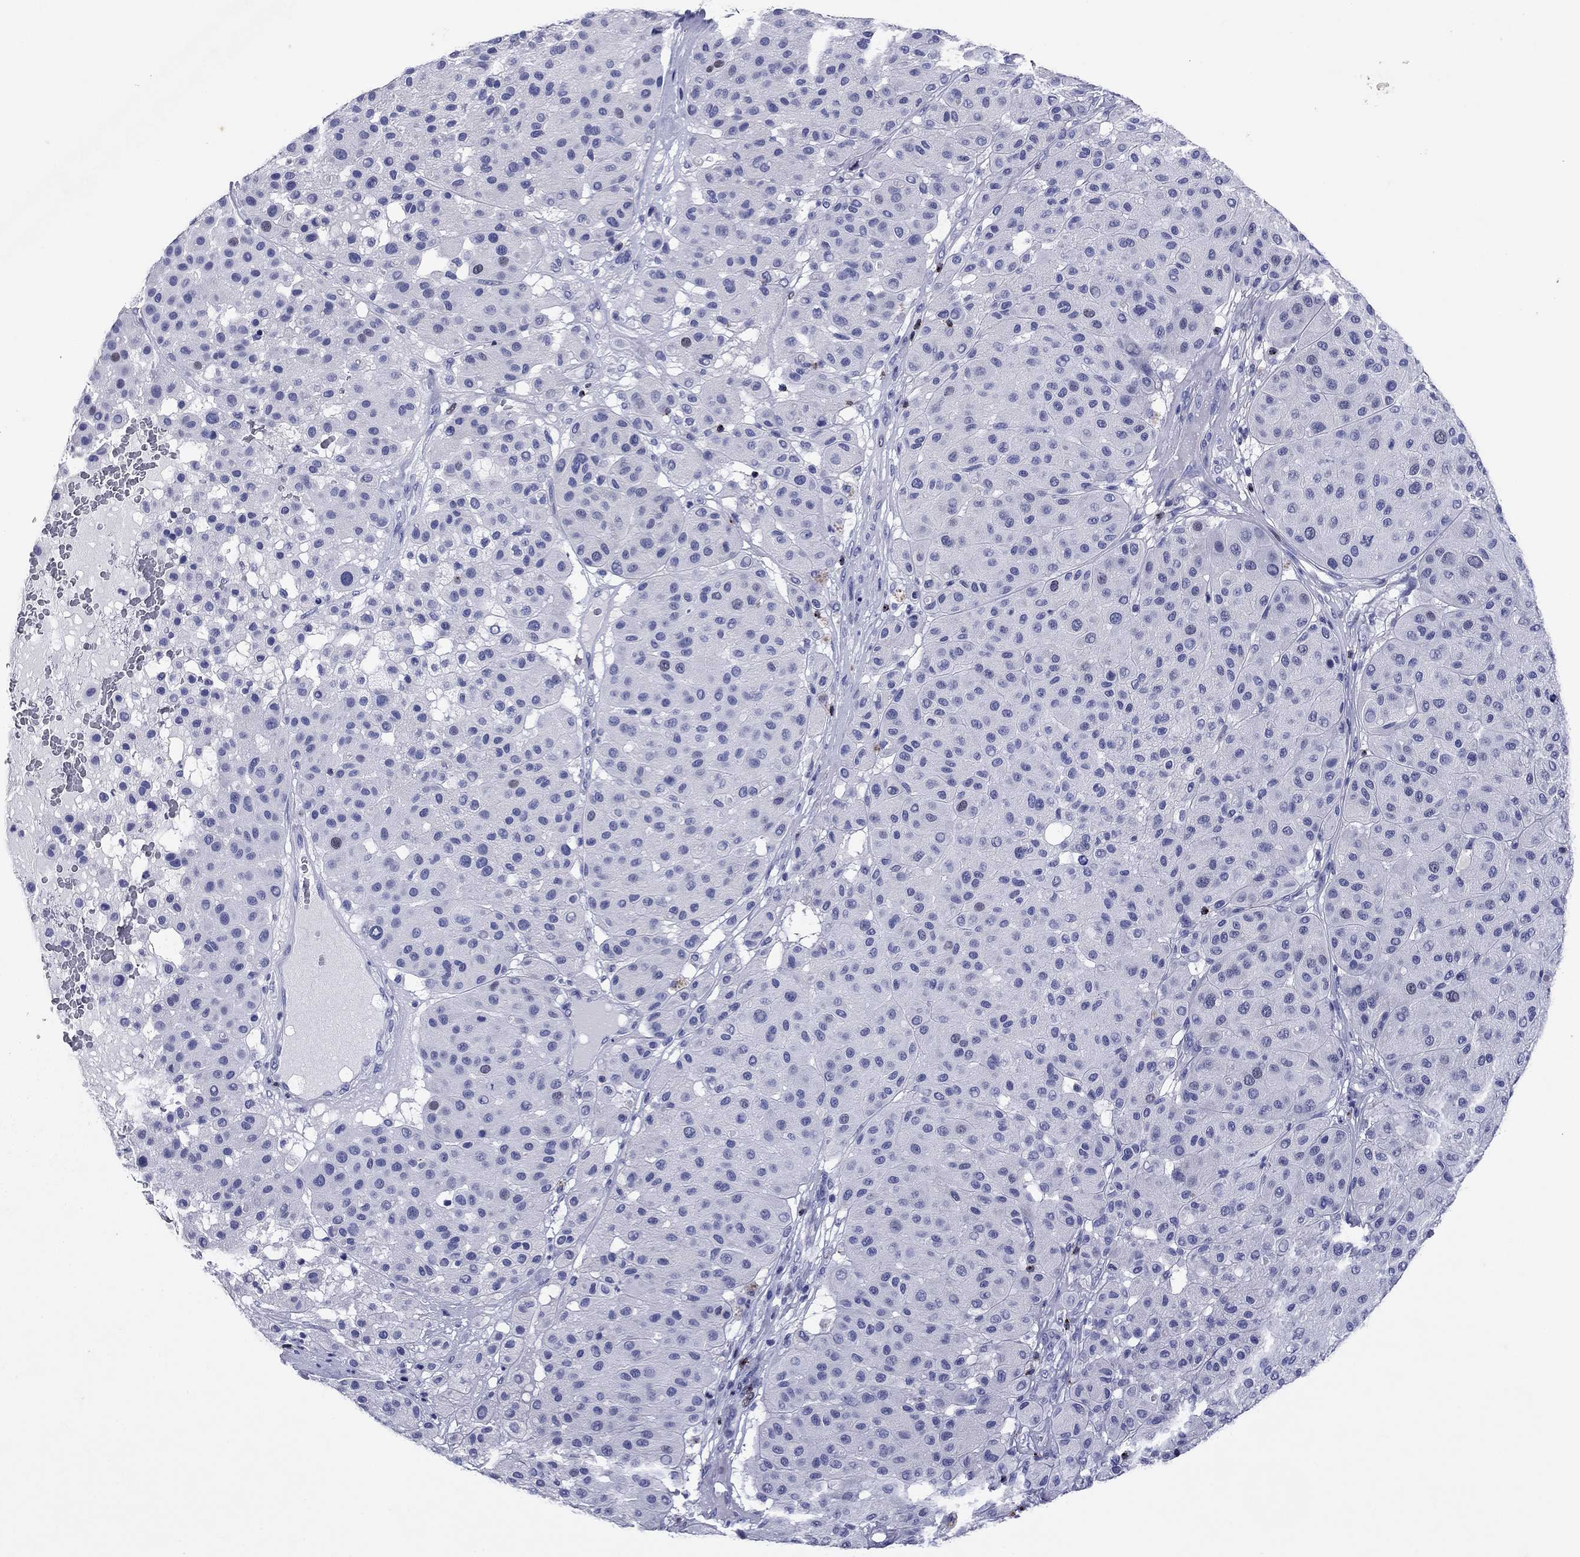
{"staining": {"intensity": "negative", "quantity": "none", "location": "none"}, "tissue": "melanoma", "cell_type": "Tumor cells", "image_type": "cancer", "snomed": [{"axis": "morphology", "description": "Malignant melanoma, Metastatic site"}, {"axis": "topography", "description": "Smooth muscle"}], "caption": "A photomicrograph of human malignant melanoma (metastatic site) is negative for staining in tumor cells.", "gene": "GZMK", "patient": {"sex": "male", "age": 41}}